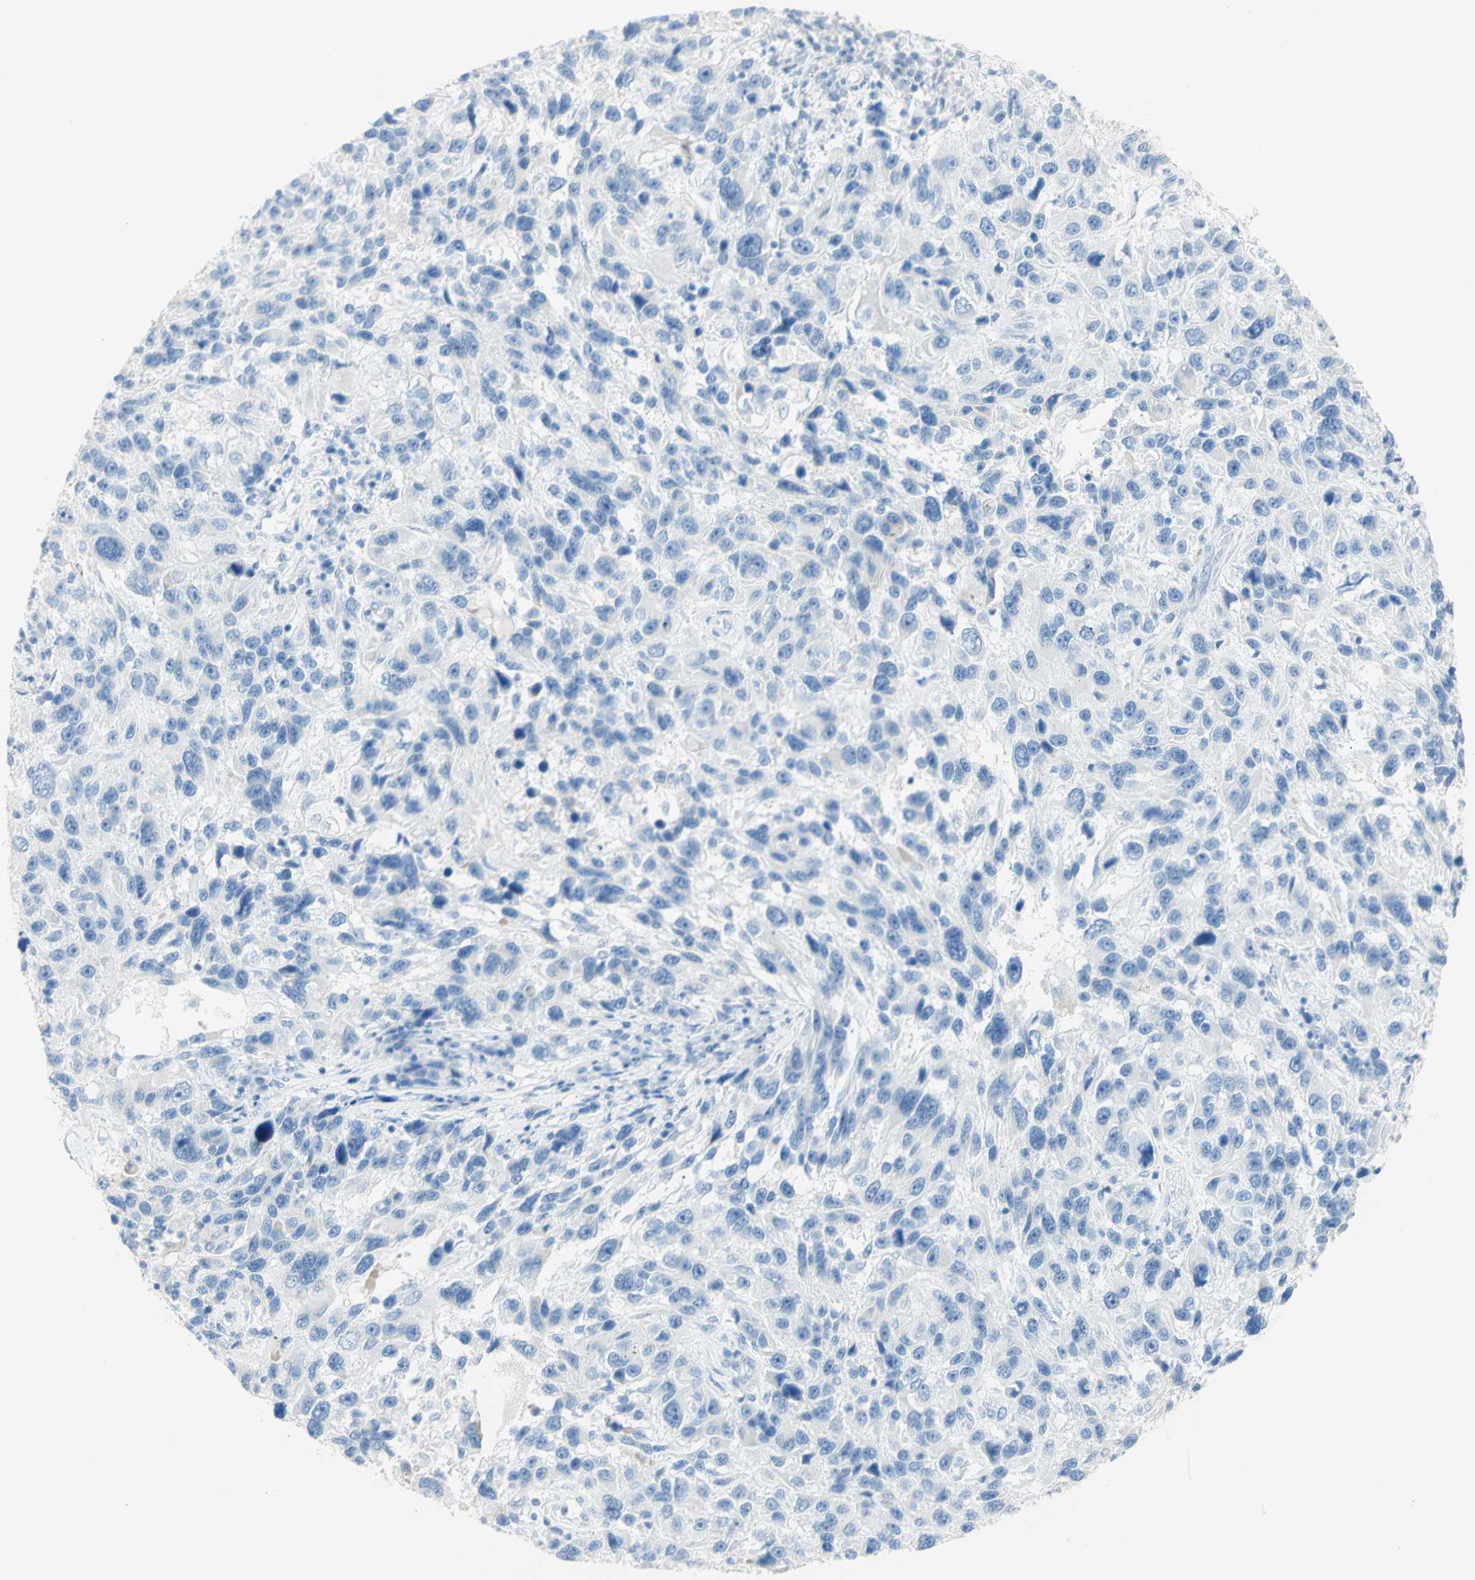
{"staining": {"intensity": "negative", "quantity": "none", "location": "none"}, "tissue": "melanoma", "cell_type": "Tumor cells", "image_type": "cancer", "snomed": [{"axis": "morphology", "description": "Malignant melanoma, NOS"}, {"axis": "topography", "description": "Skin"}], "caption": "Melanoma was stained to show a protein in brown. There is no significant staining in tumor cells.", "gene": "LETM1", "patient": {"sex": "male", "age": 53}}